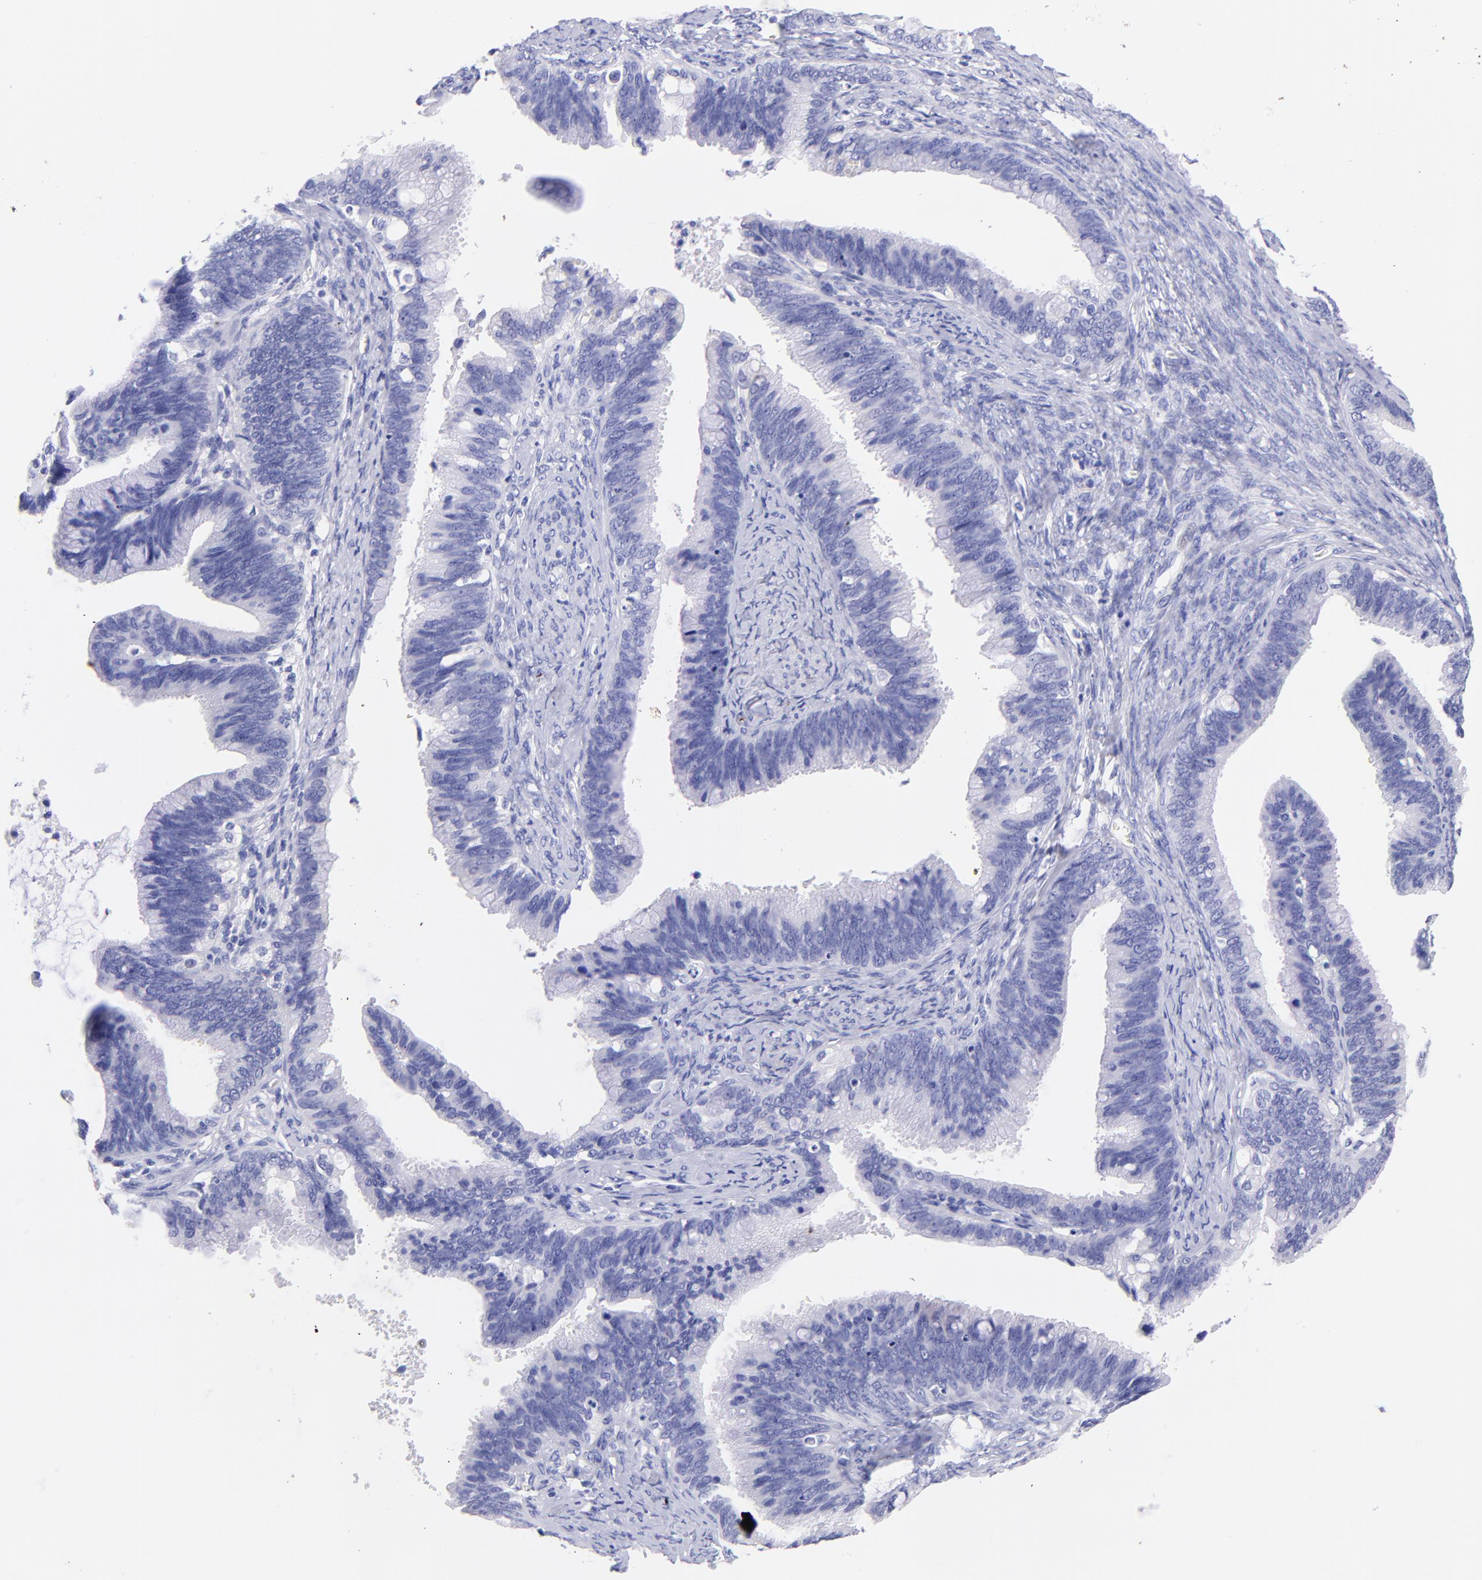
{"staining": {"intensity": "negative", "quantity": "none", "location": "none"}, "tissue": "cervical cancer", "cell_type": "Tumor cells", "image_type": "cancer", "snomed": [{"axis": "morphology", "description": "Adenocarcinoma, NOS"}, {"axis": "topography", "description": "Cervix"}], "caption": "Tumor cells are negative for brown protein staining in cervical cancer (adenocarcinoma). Nuclei are stained in blue.", "gene": "RAB3B", "patient": {"sex": "female", "age": 47}}